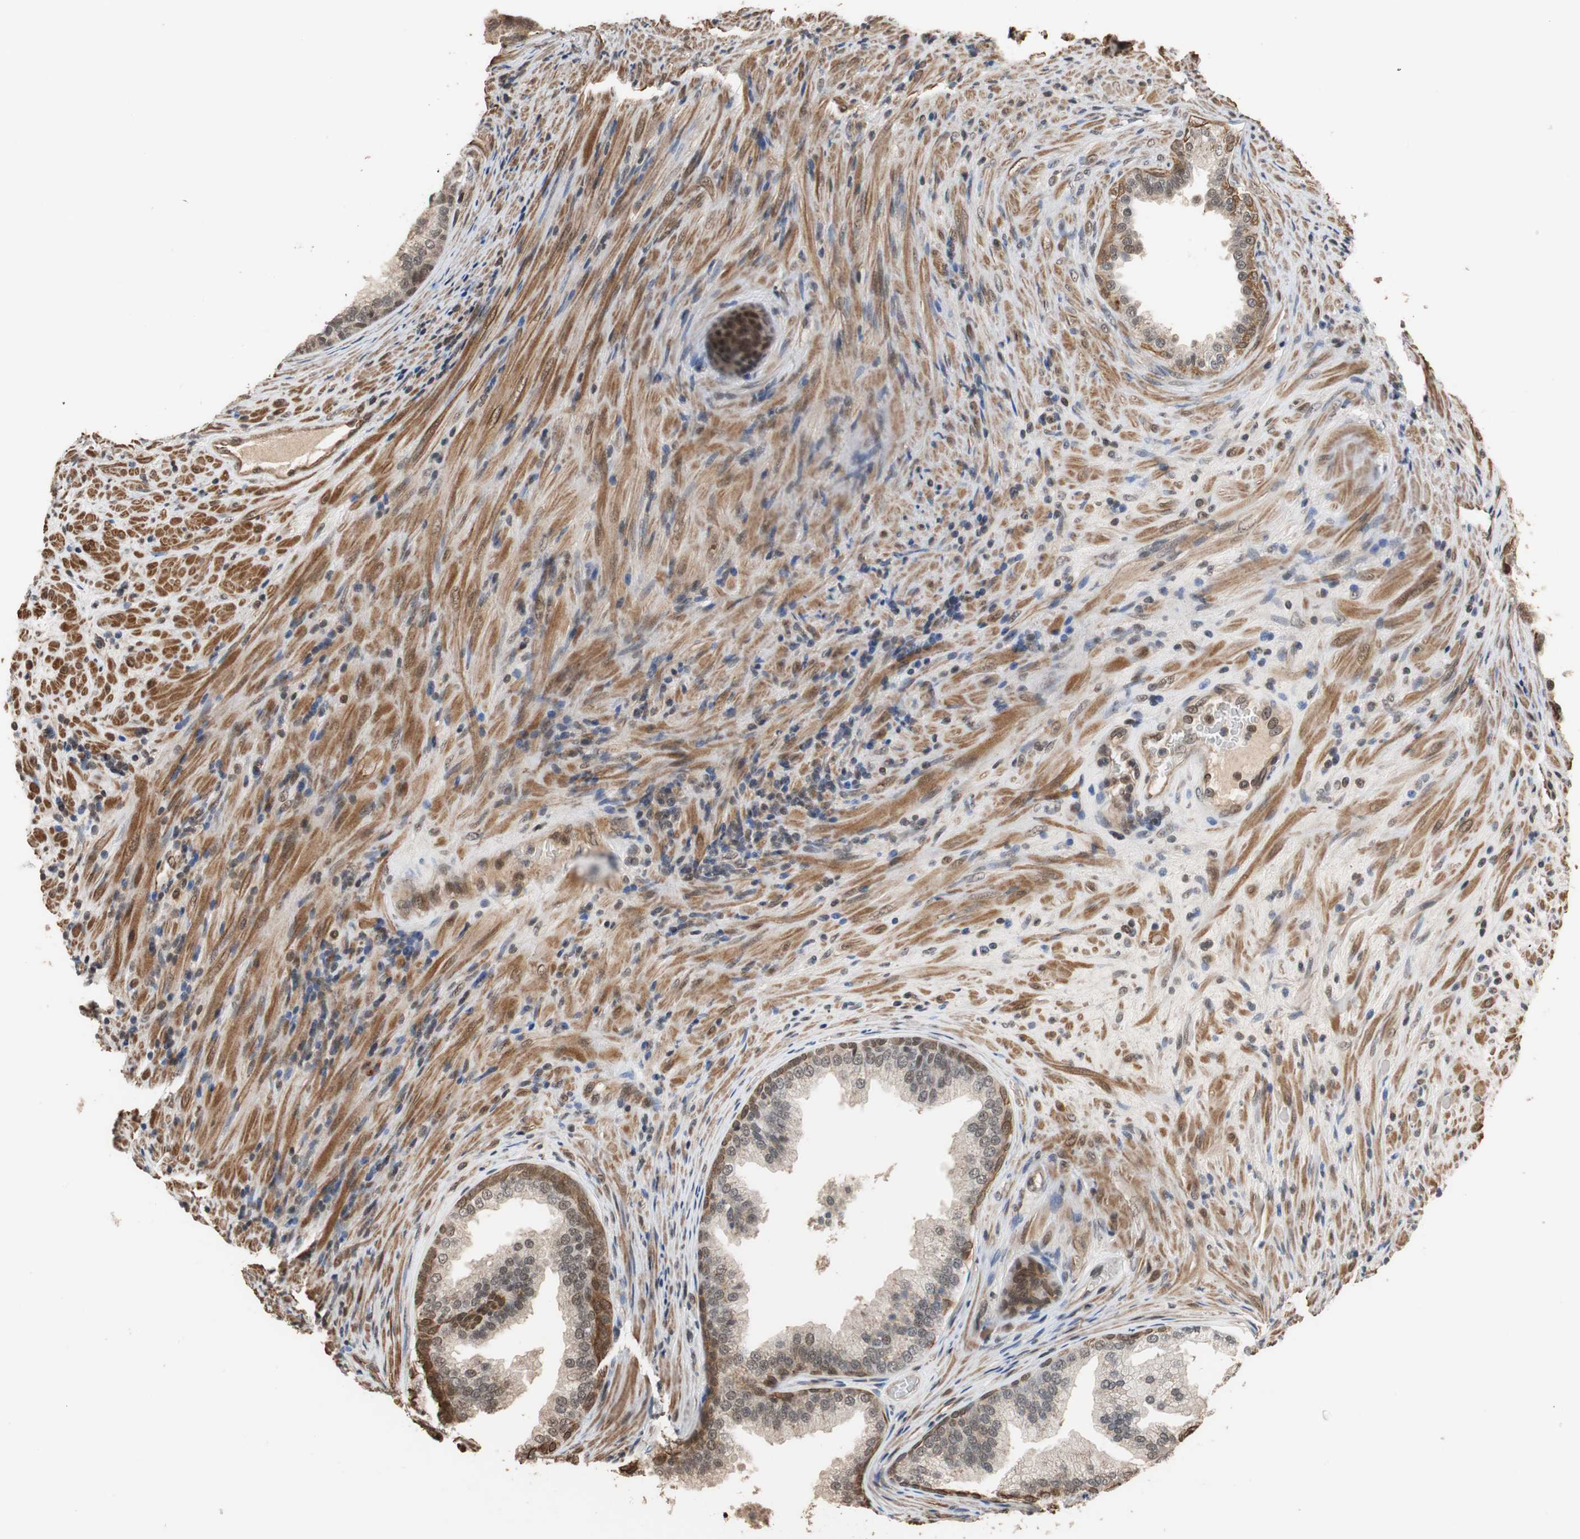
{"staining": {"intensity": "moderate", "quantity": "<25%", "location": "cytoplasmic/membranous,nuclear"}, "tissue": "prostate", "cell_type": "Glandular cells", "image_type": "normal", "snomed": [{"axis": "morphology", "description": "Normal tissue, NOS"}, {"axis": "topography", "description": "Prostate"}], "caption": "Immunohistochemical staining of normal human prostate shows moderate cytoplasmic/membranous,nuclear protein expression in about <25% of glandular cells.", "gene": "CDC5L", "patient": {"sex": "male", "age": 76}}